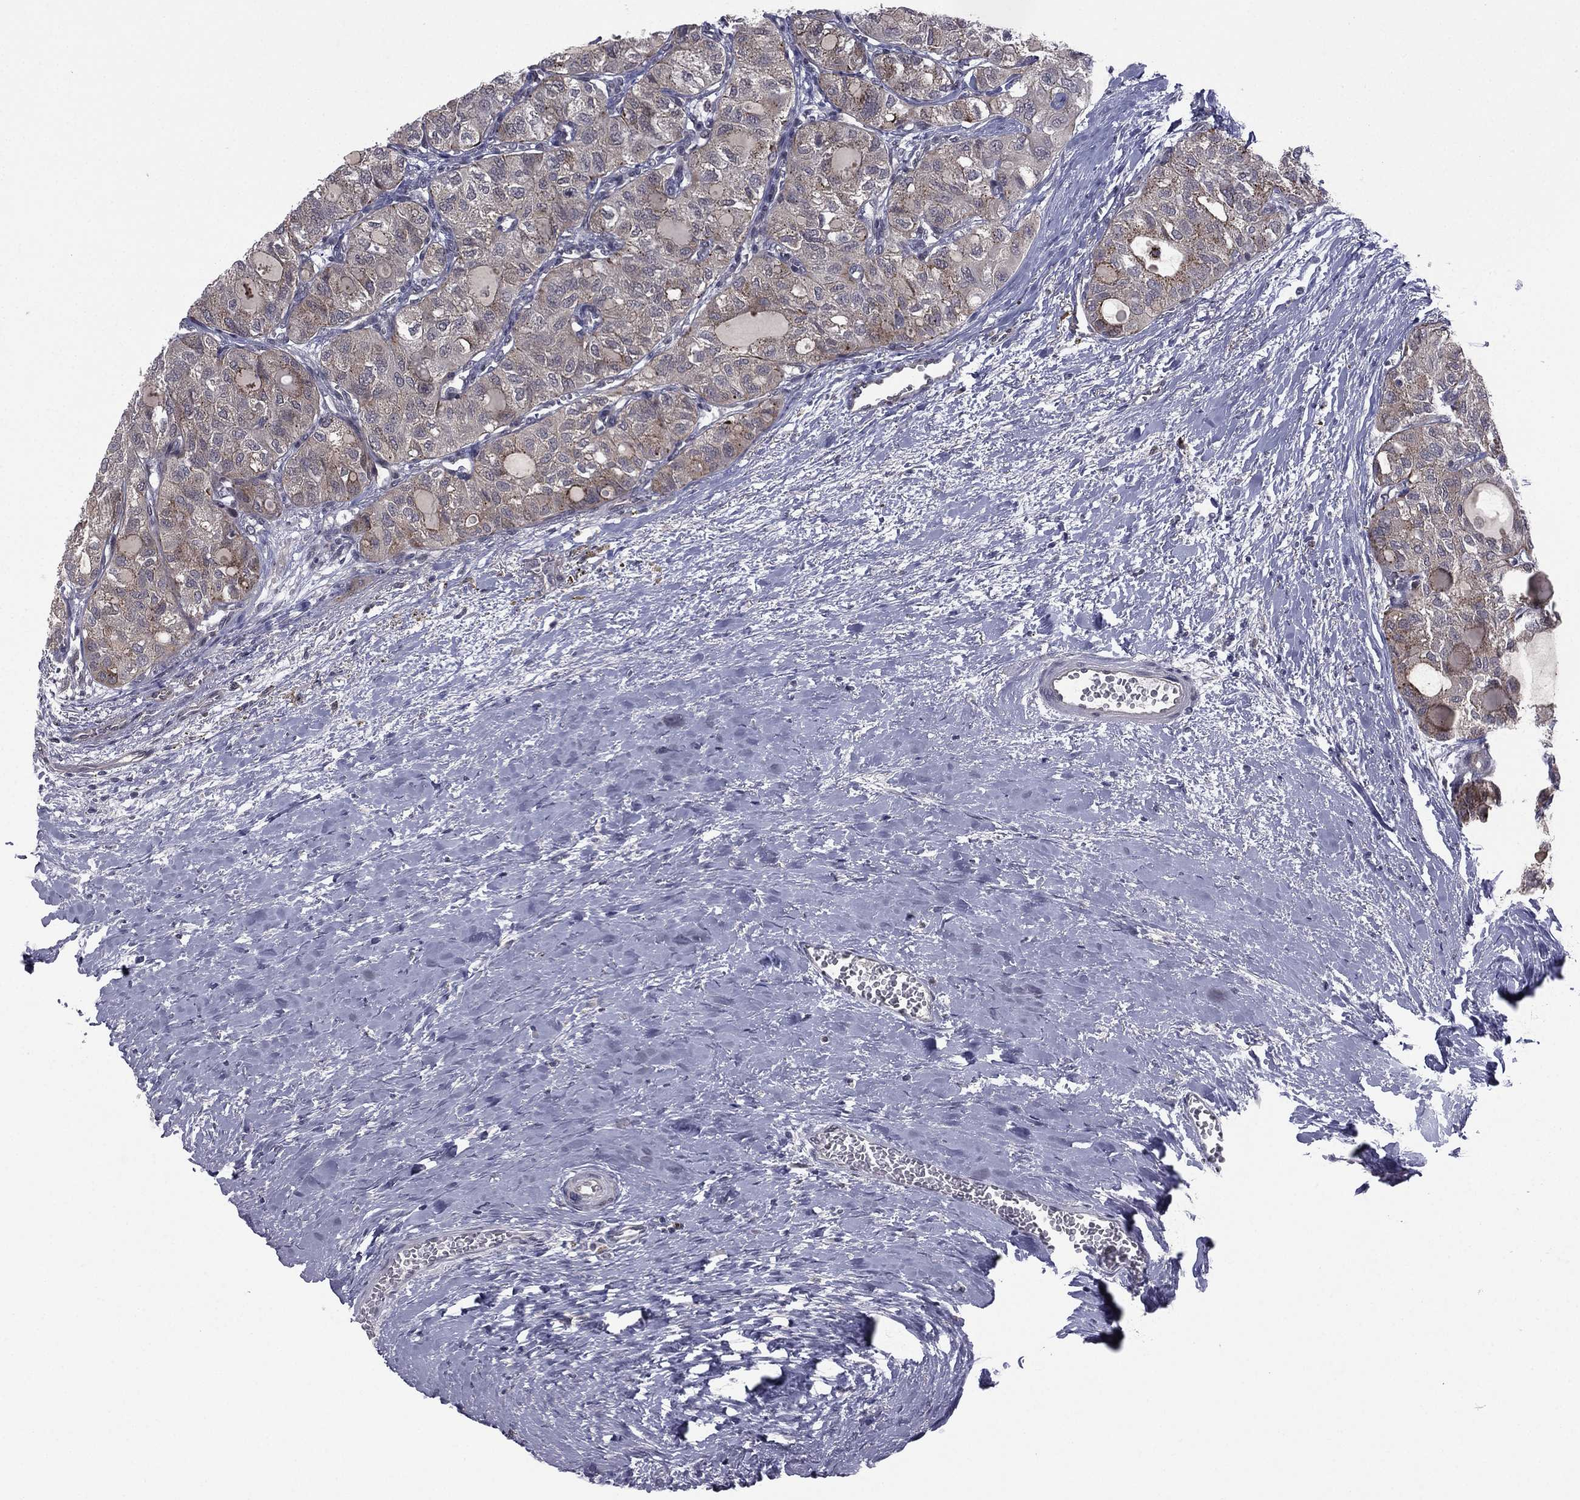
{"staining": {"intensity": "negative", "quantity": "none", "location": "none"}, "tissue": "thyroid cancer", "cell_type": "Tumor cells", "image_type": "cancer", "snomed": [{"axis": "morphology", "description": "Follicular adenoma carcinoma, NOS"}, {"axis": "topography", "description": "Thyroid gland"}], "caption": "The image reveals no significant staining in tumor cells of thyroid cancer (follicular adenoma carcinoma).", "gene": "ACTRT2", "patient": {"sex": "male", "age": 75}}